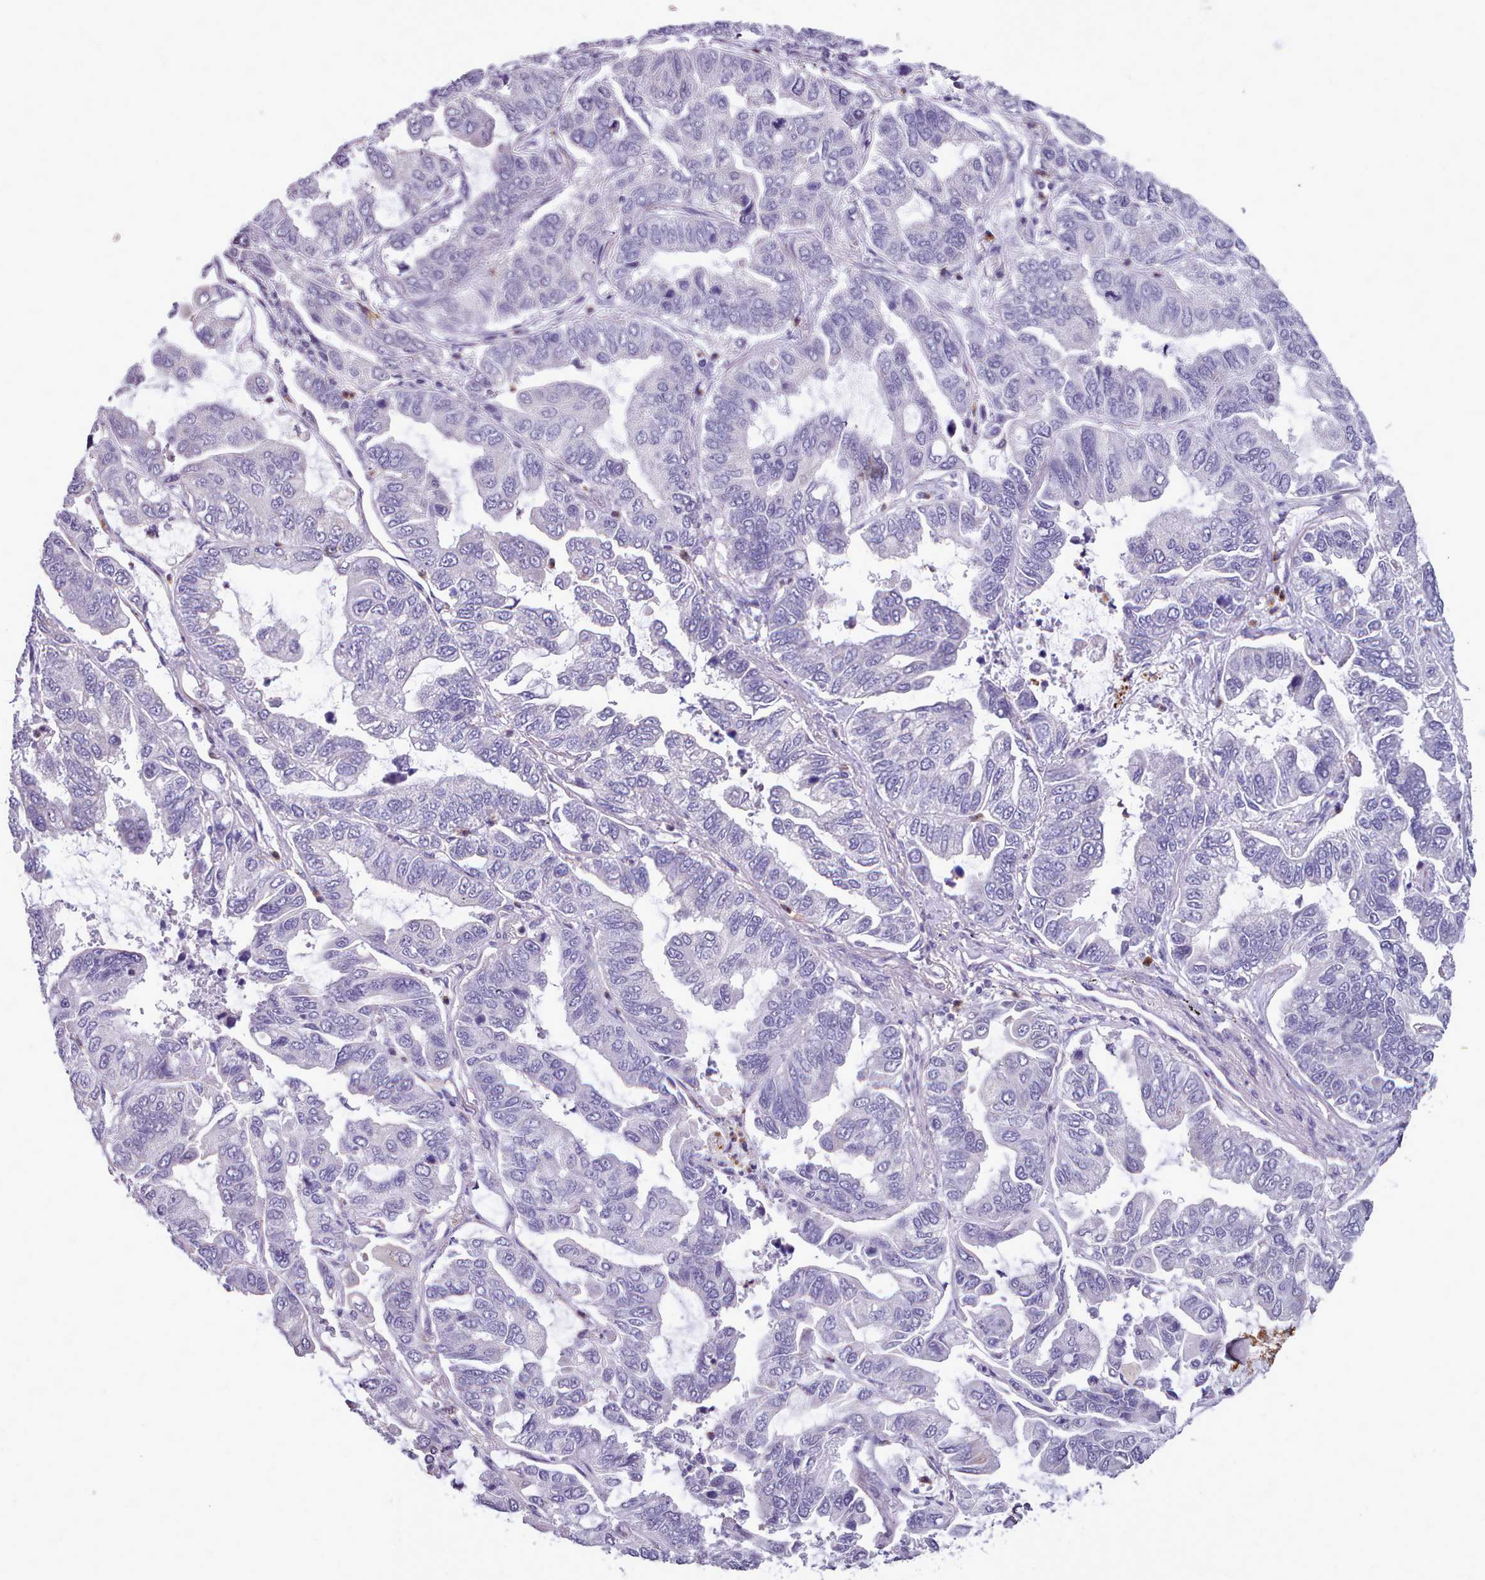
{"staining": {"intensity": "negative", "quantity": "none", "location": "none"}, "tissue": "lung cancer", "cell_type": "Tumor cells", "image_type": "cancer", "snomed": [{"axis": "morphology", "description": "Adenocarcinoma, NOS"}, {"axis": "topography", "description": "Lung"}], "caption": "An image of human lung cancer is negative for staining in tumor cells.", "gene": "KCTD16", "patient": {"sex": "male", "age": 64}}